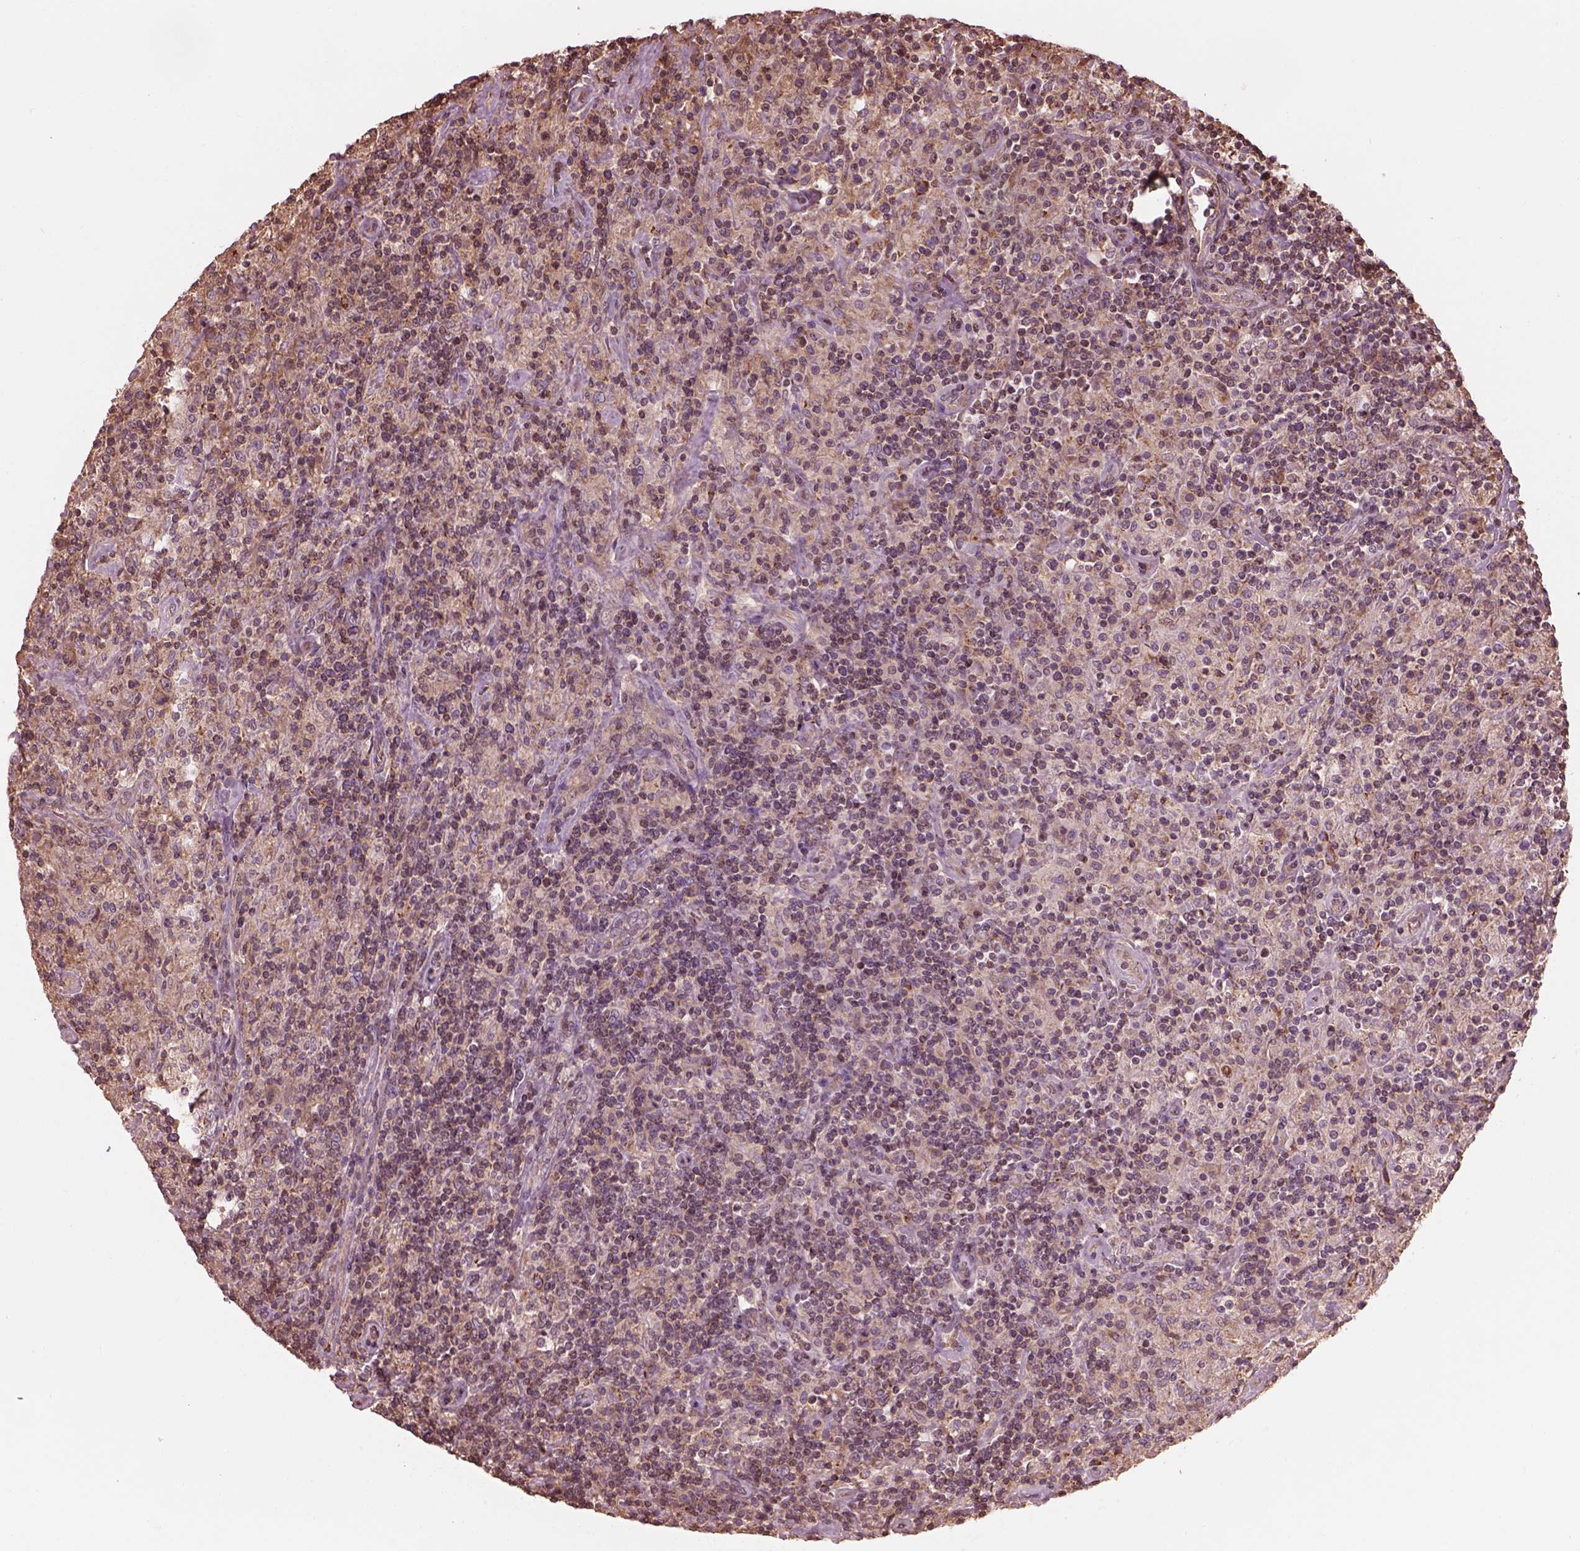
{"staining": {"intensity": "weak", "quantity": ">75%", "location": "cytoplasmic/membranous"}, "tissue": "lymphoma", "cell_type": "Tumor cells", "image_type": "cancer", "snomed": [{"axis": "morphology", "description": "Hodgkin's disease, NOS"}, {"axis": "topography", "description": "Lymph node"}], "caption": "Hodgkin's disease stained with a protein marker reveals weak staining in tumor cells.", "gene": "STK33", "patient": {"sex": "male", "age": 70}}